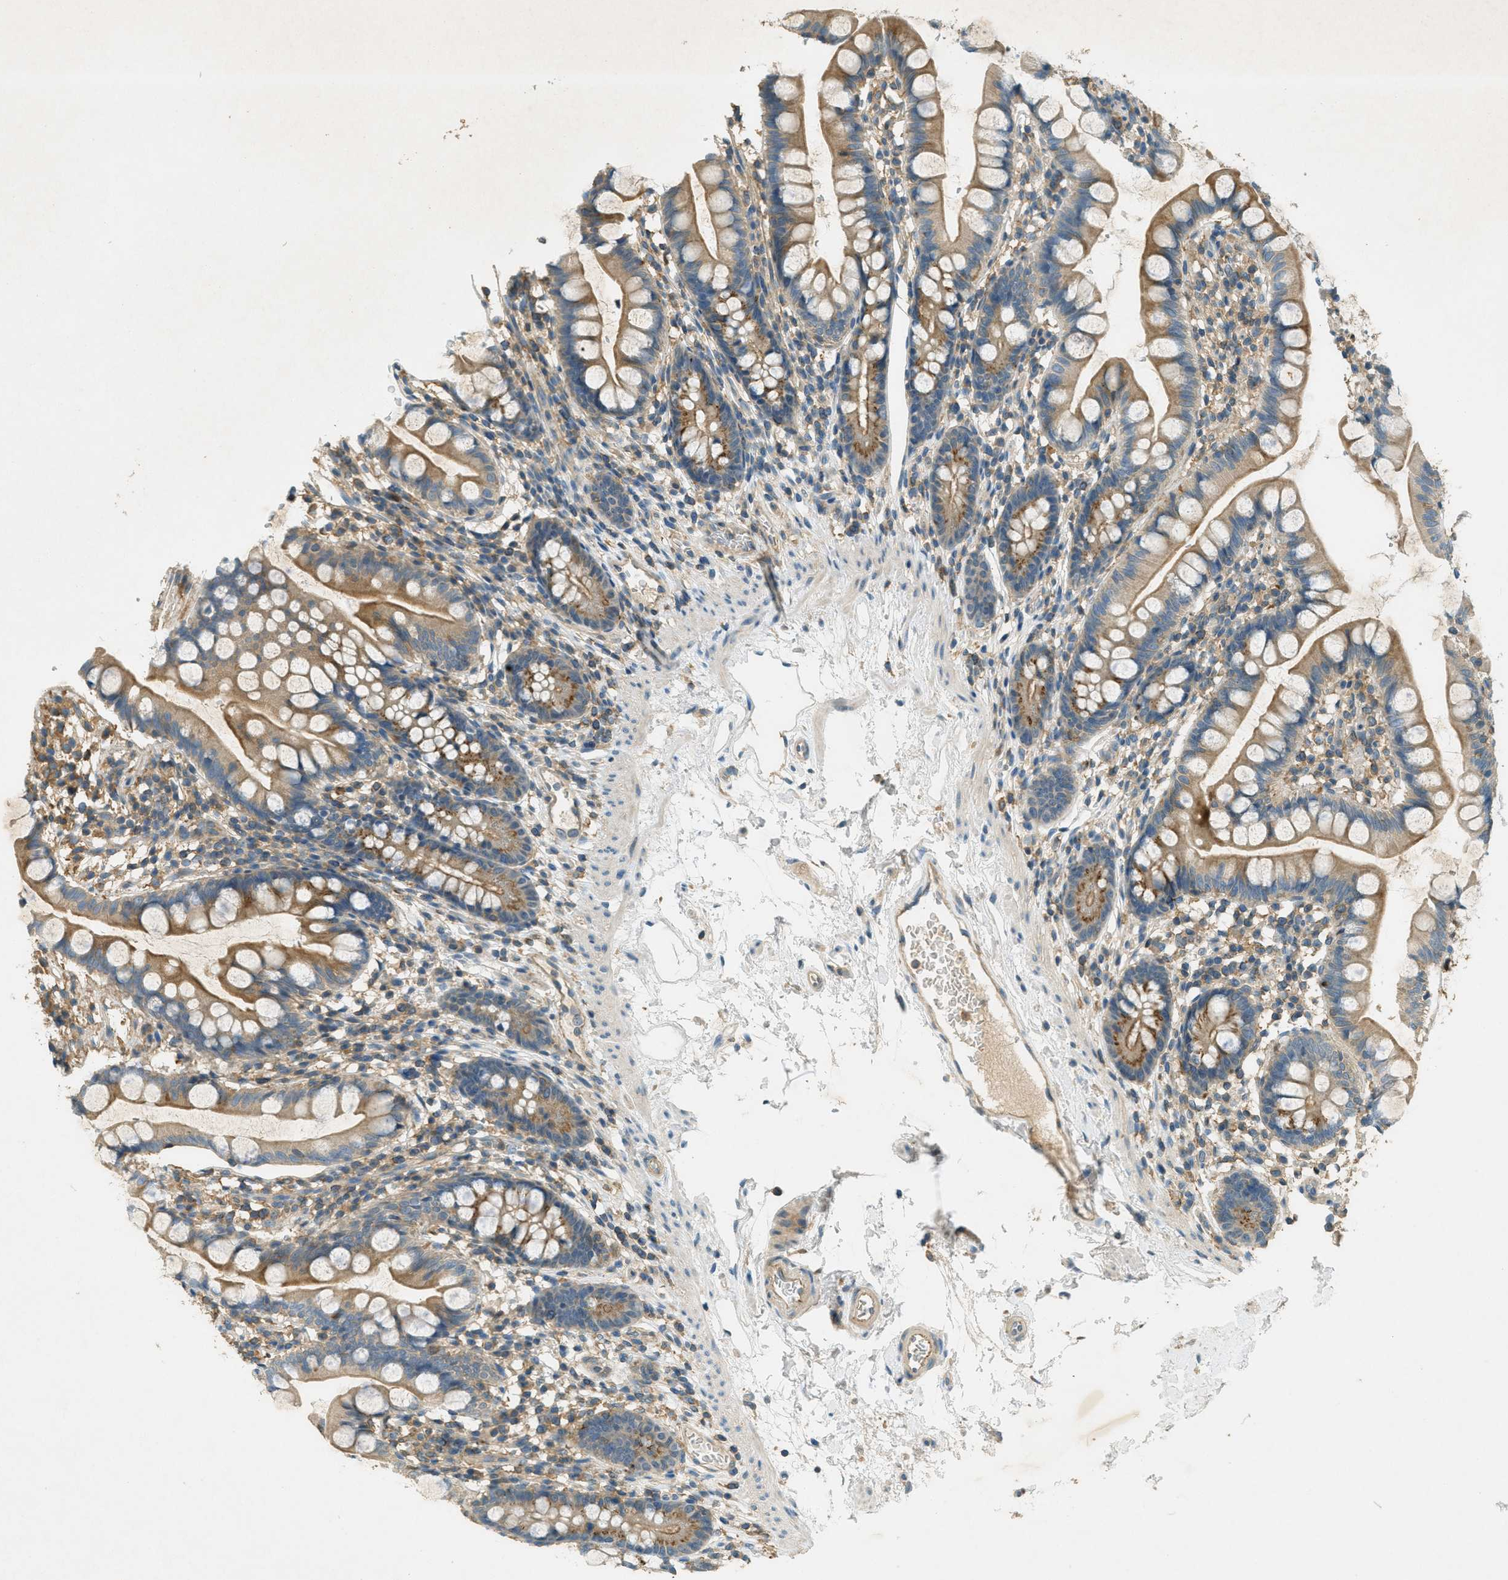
{"staining": {"intensity": "strong", "quantity": ">75%", "location": "cytoplasmic/membranous"}, "tissue": "small intestine", "cell_type": "Glandular cells", "image_type": "normal", "snomed": [{"axis": "morphology", "description": "Normal tissue, NOS"}, {"axis": "topography", "description": "Small intestine"}], "caption": "Human small intestine stained with a brown dye displays strong cytoplasmic/membranous positive expression in about >75% of glandular cells.", "gene": "NUDT4B", "patient": {"sex": "female", "age": 84}}